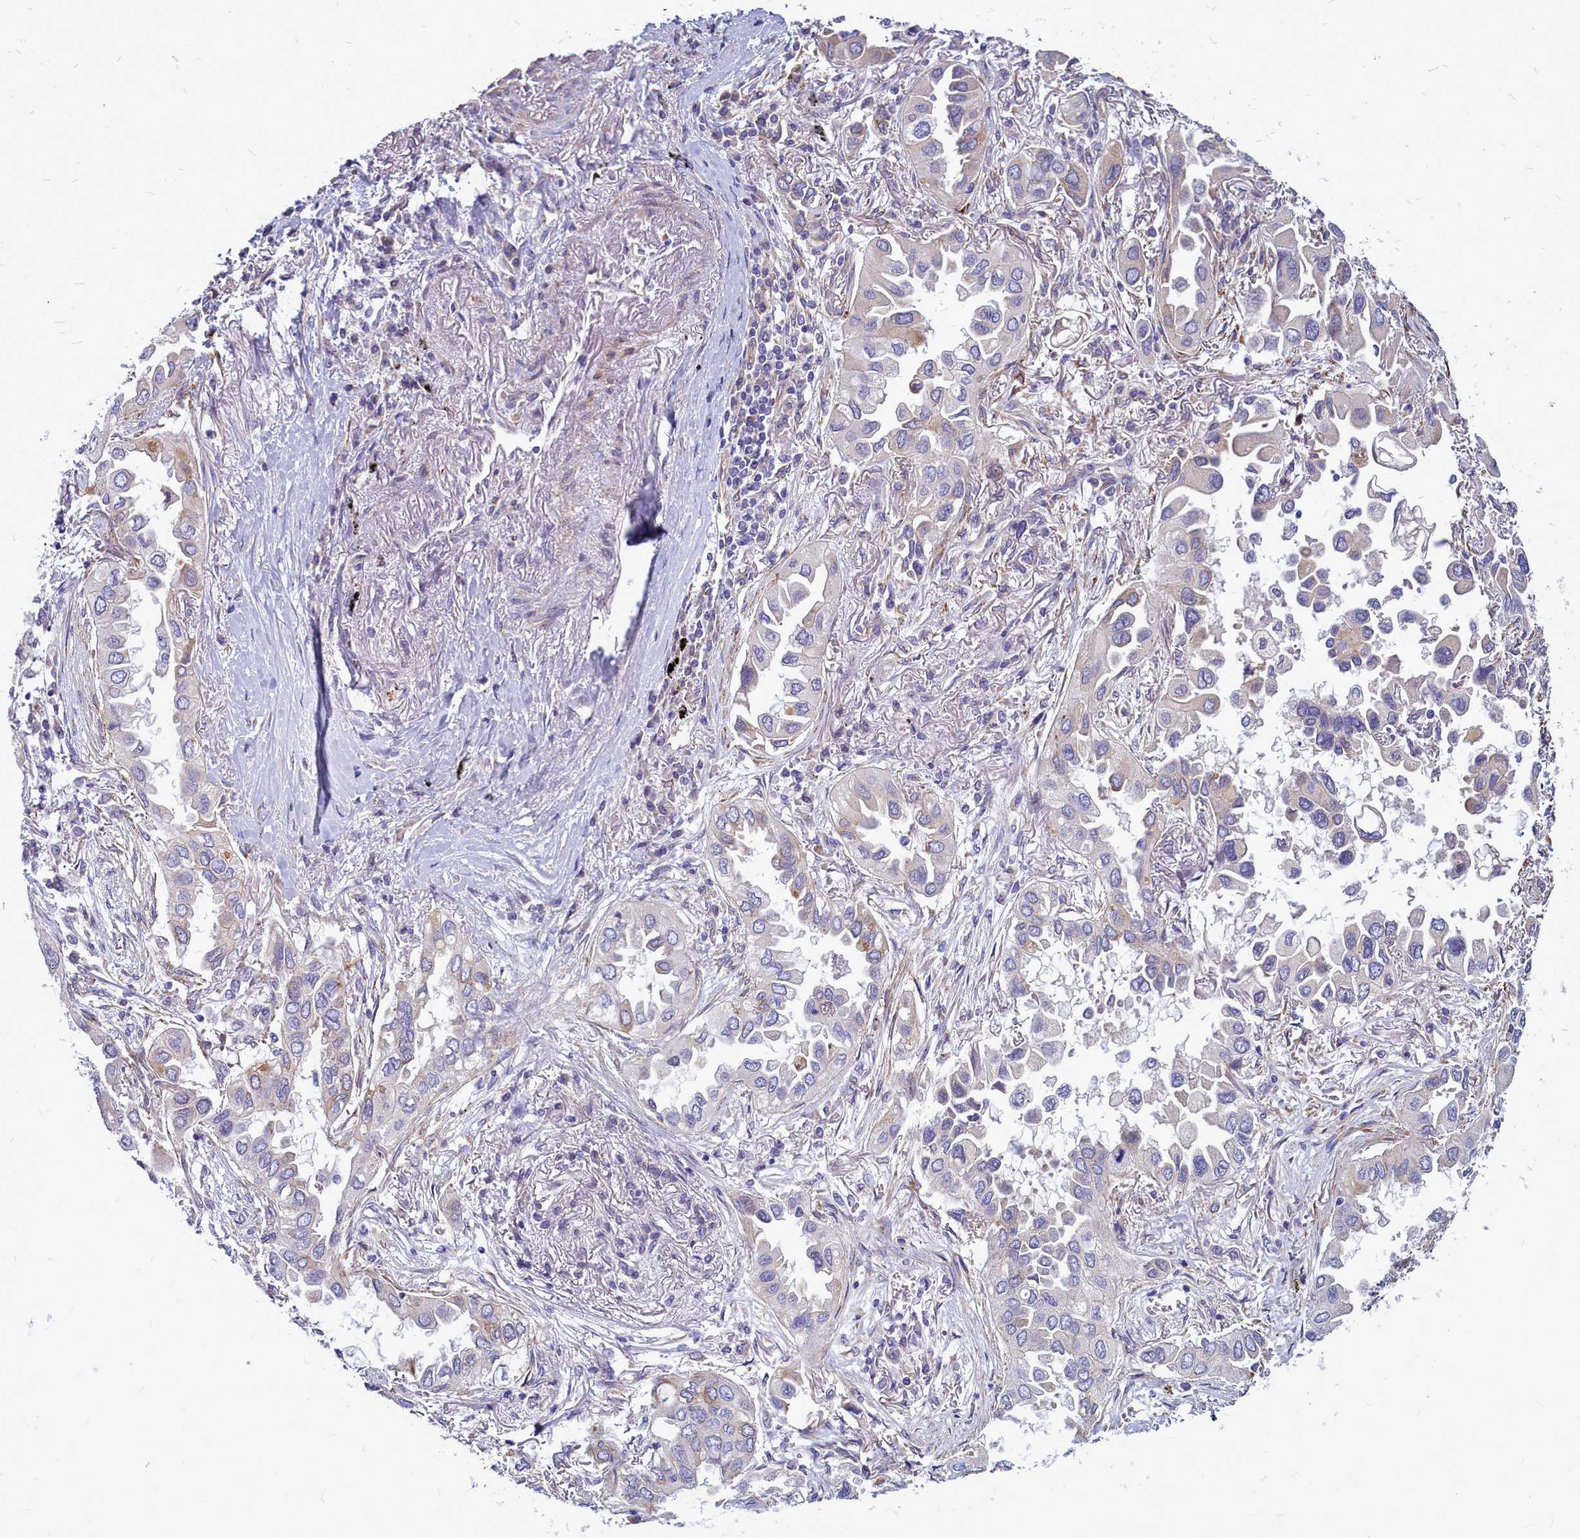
{"staining": {"intensity": "weak", "quantity": "<25%", "location": "cytoplasmic/membranous"}, "tissue": "lung cancer", "cell_type": "Tumor cells", "image_type": "cancer", "snomed": [{"axis": "morphology", "description": "Adenocarcinoma, NOS"}, {"axis": "topography", "description": "Lung"}], "caption": "The immunohistochemistry image has no significant positivity in tumor cells of lung cancer tissue.", "gene": "SMPD4", "patient": {"sex": "female", "age": 76}}